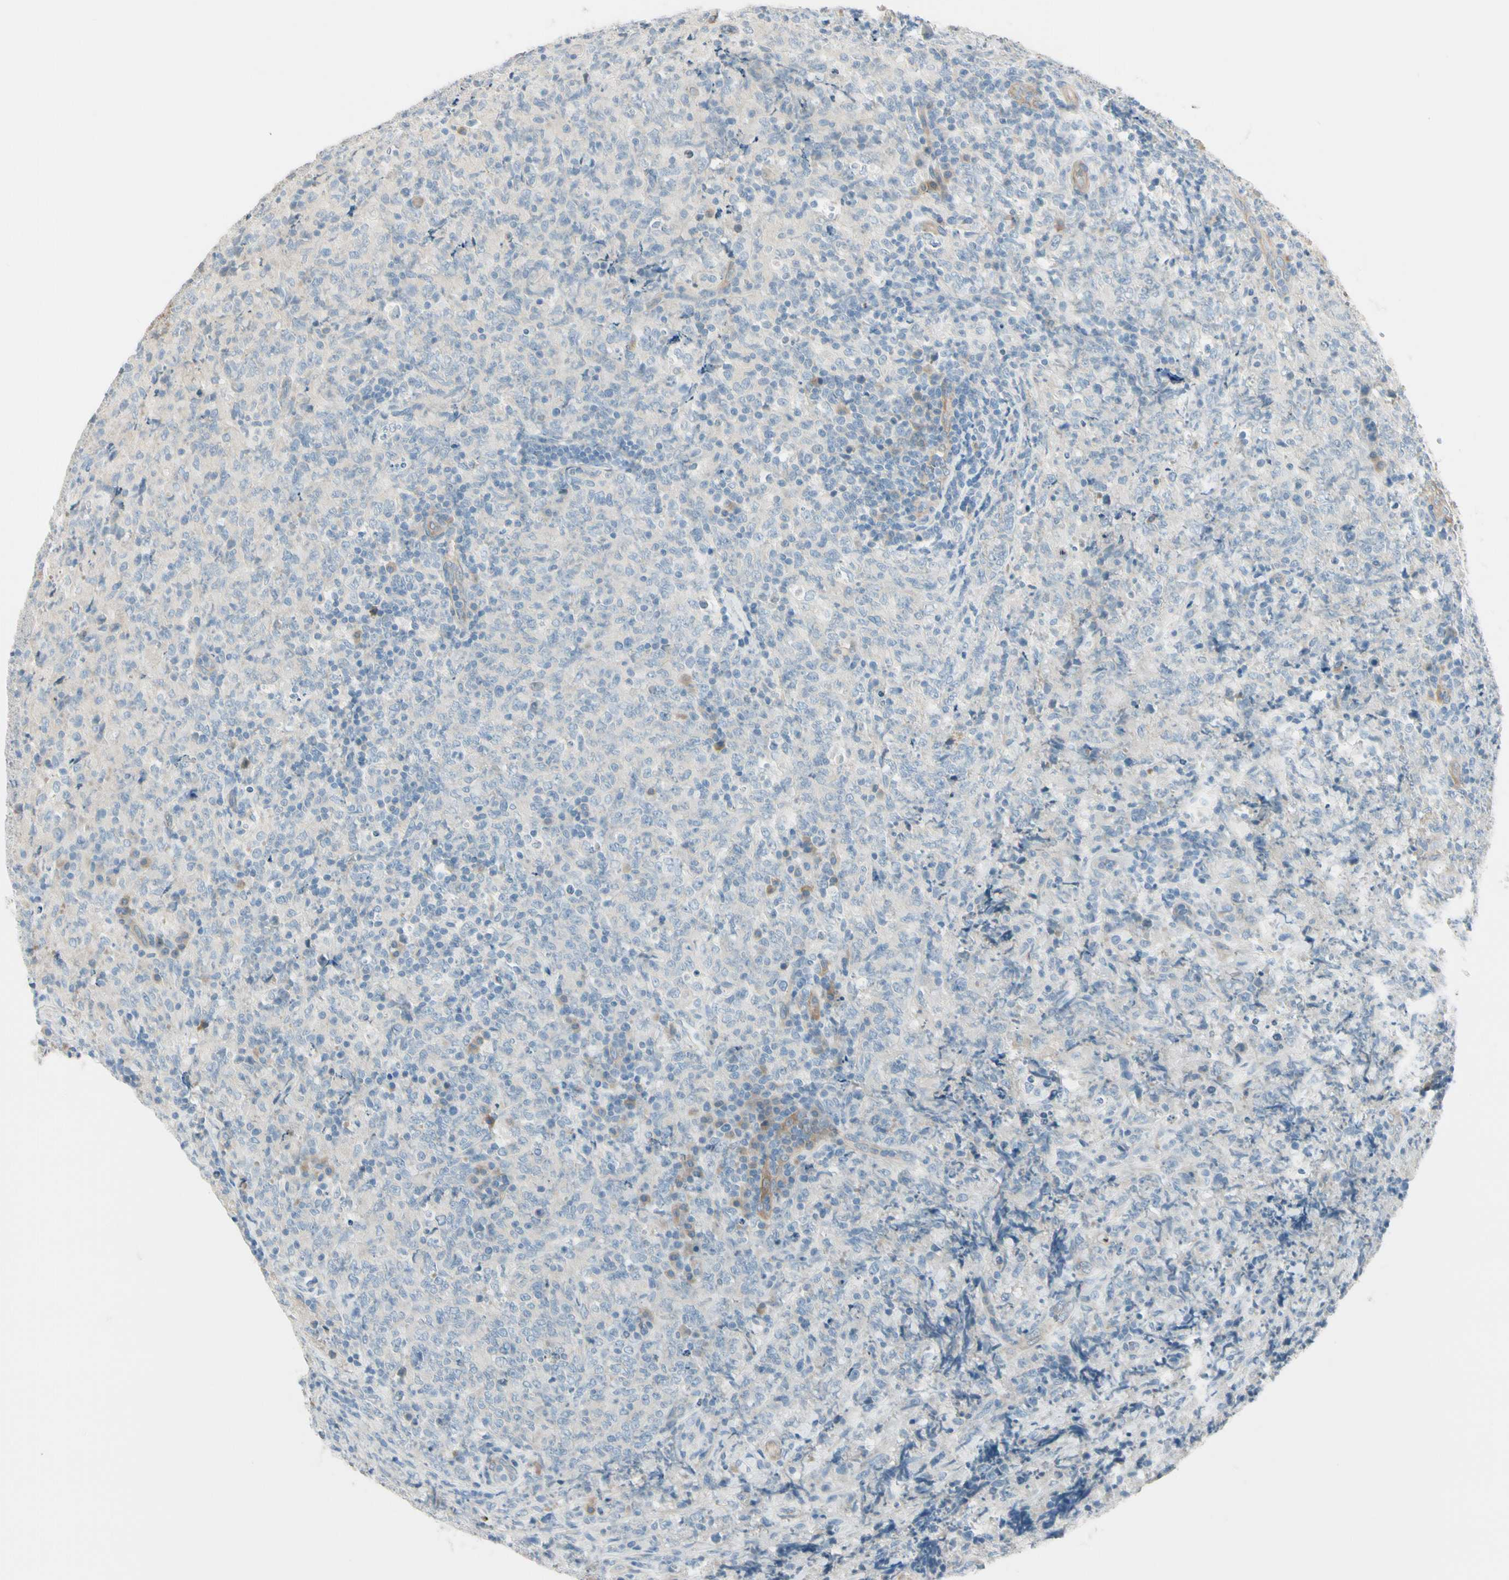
{"staining": {"intensity": "negative", "quantity": "none", "location": "none"}, "tissue": "lymphoma", "cell_type": "Tumor cells", "image_type": "cancer", "snomed": [{"axis": "morphology", "description": "Malignant lymphoma, non-Hodgkin's type, High grade"}, {"axis": "topography", "description": "Tonsil"}], "caption": "Immunohistochemistry (IHC) of lymphoma reveals no positivity in tumor cells.", "gene": "ITGA3", "patient": {"sex": "female", "age": 36}}